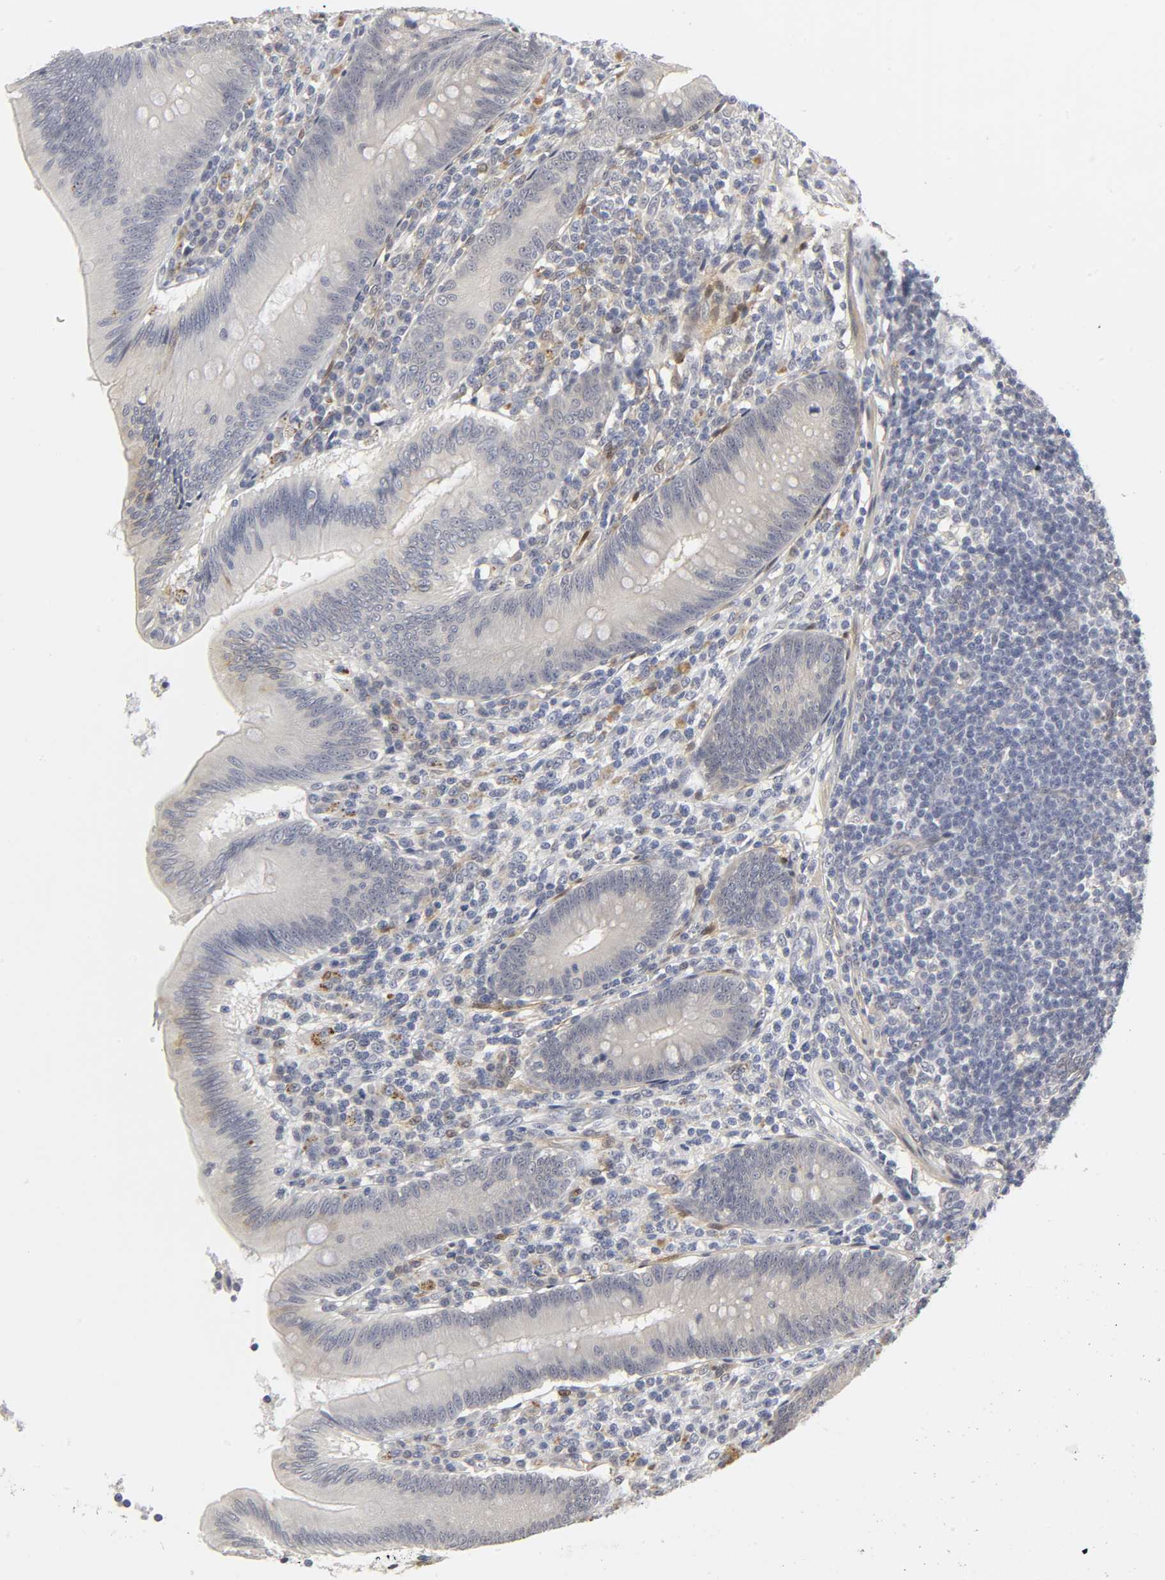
{"staining": {"intensity": "weak", "quantity": "<25%", "location": "cytoplasmic/membranous"}, "tissue": "appendix", "cell_type": "Glandular cells", "image_type": "normal", "snomed": [{"axis": "morphology", "description": "Normal tissue, NOS"}, {"axis": "morphology", "description": "Inflammation, NOS"}, {"axis": "topography", "description": "Appendix"}], "caption": "Glandular cells are negative for brown protein staining in unremarkable appendix.", "gene": "PDLIM3", "patient": {"sex": "male", "age": 46}}